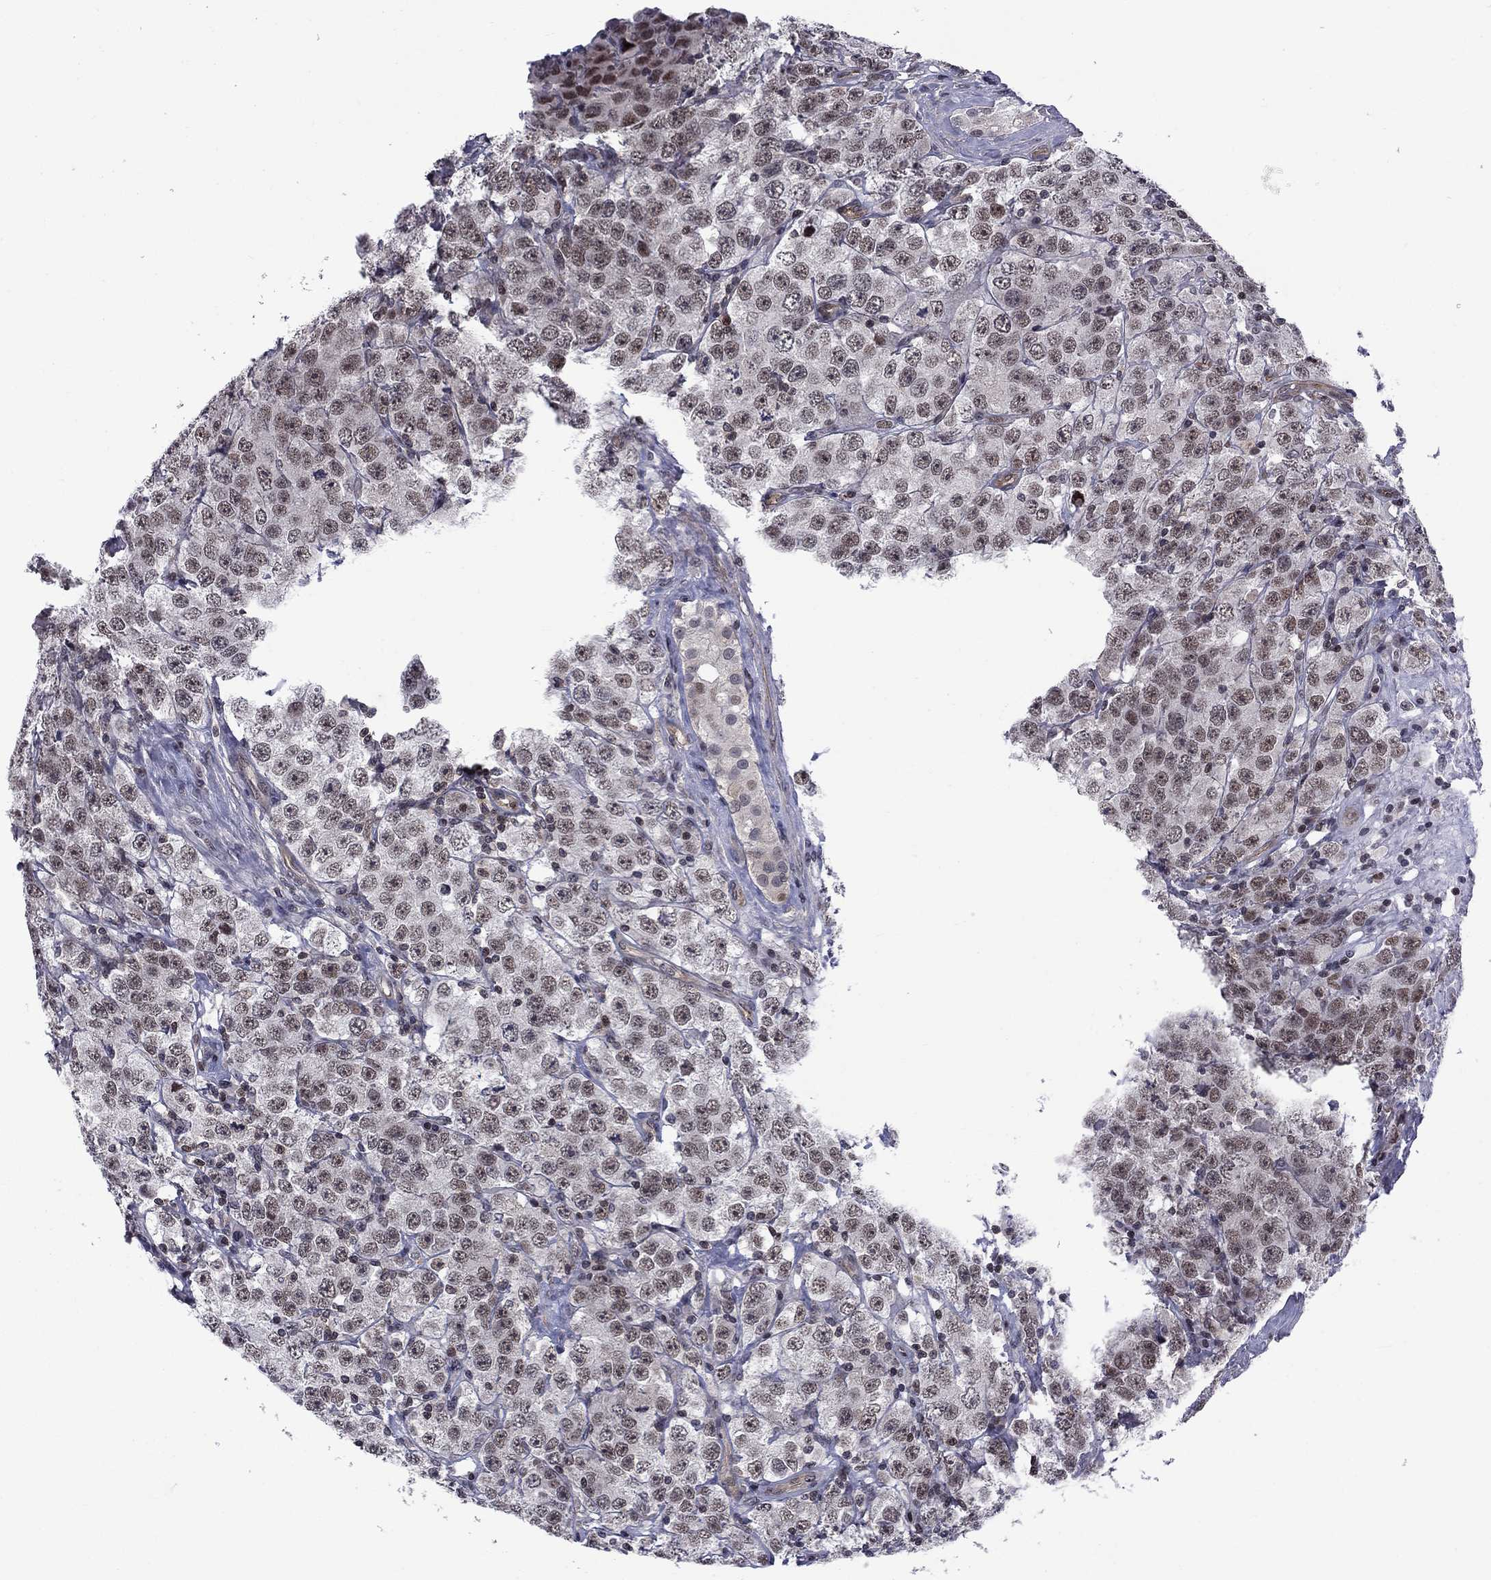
{"staining": {"intensity": "moderate", "quantity": "<25%", "location": "nuclear"}, "tissue": "testis cancer", "cell_type": "Tumor cells", "image_type": "cancer", "snomed": [{"axis": "morphology", "description": "Seminoma, NOS"}, {"axis": "topography", "description": "Testis"}], "caption": "Brown immunohistochemical staining in testis cancer (seminoma) reveals moderate nuclear staining in approximately <25% of tumor cells.", "gene": "BRF1", "patient": {"sex": "male", "age": 52}}